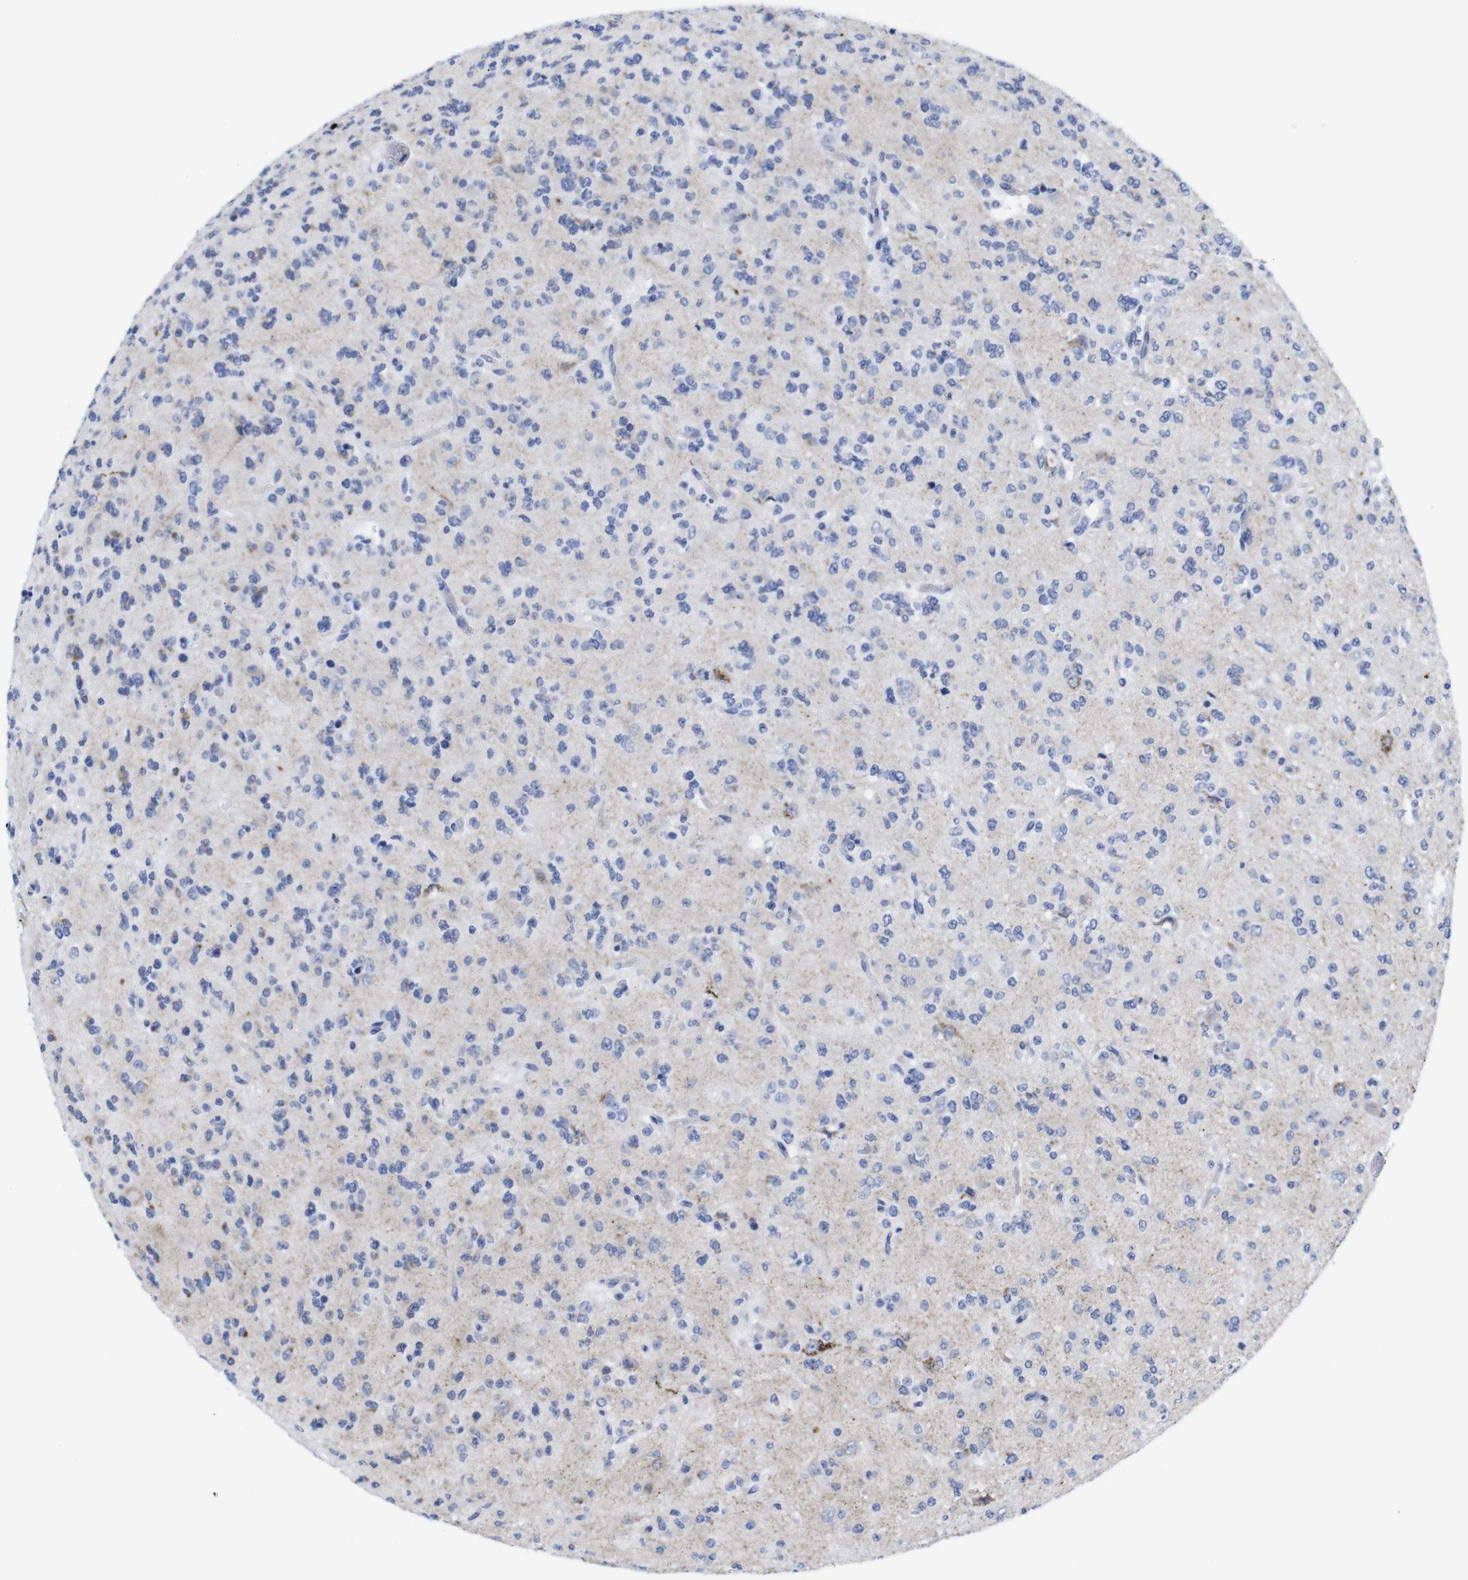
{"staining": {"intensity": "moderate", "quantity": "<25%", "location": "cytoplasmic/membranous"}, "tissue": "glioma", "cell_type": "Tumor cells", "image_type": "cancer", "snomed": [{"axis": "morphology", "description": "Glioma, malignant, Low grade"}, {"axis": "topography", "description": "Brain"}], "caption": "Malignant low-grade glioma stained with immunohistochemistry (IHC) displays moderate cytoplasmic/membranous expression in approximately <25% of tumor cells.", "gene": "LRRC55", "patient": {"sex": "male", "age": 38}}